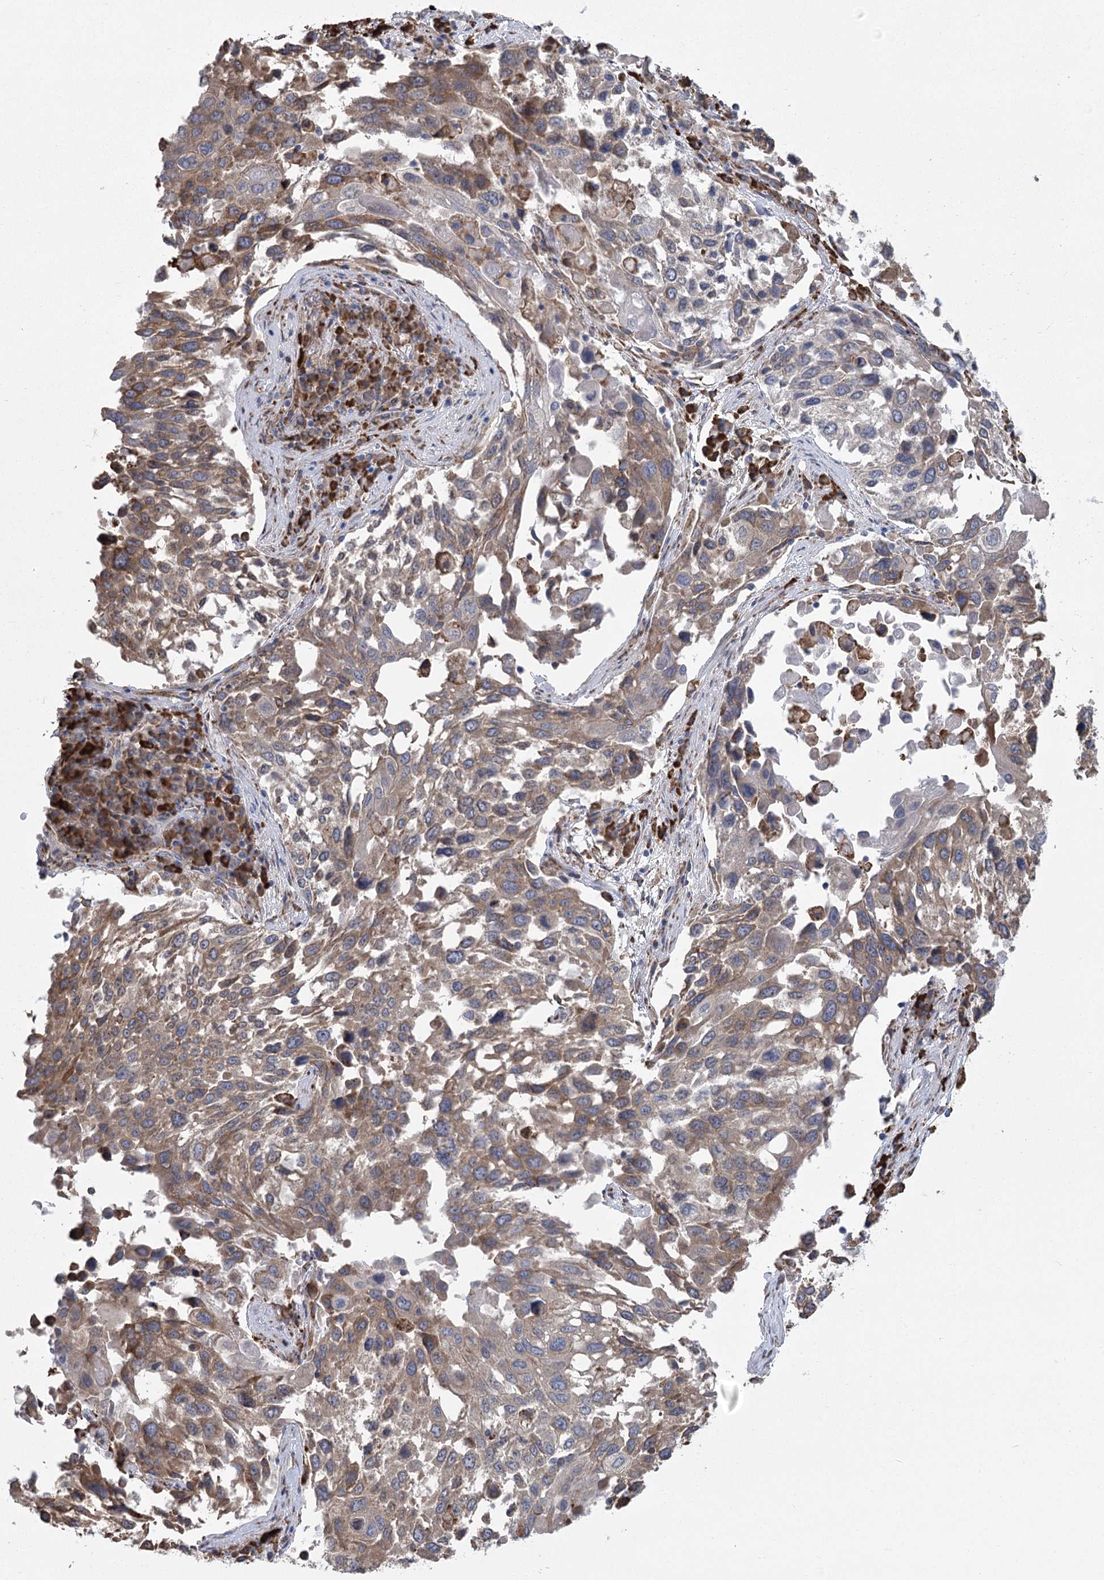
{"staining": {"intensity": "moderate", "quantity": ">75%", "location": "cytoplasmic/membranous"}, "tissue": "lung cancer", "cell_type": "Tumor cells", "image_type": "cancer", "snomed": [{"axis": "morphology", "description": "Squamous cell carcinoma, NOS"}, {"axis": "topography", "description": "Lung"}], "caption": "Protein analysis of lung cancer tissue reveals moderate cytoplasmic/membranous staining in approximately >75% of tumor cells. The staining was performed using DAB (3,3'-diaminobenzidine) to visualize the protein expression in brown, while the nuclei were stained in blue with hematoxylin (Magnification: 20x).", "gene": "METTL24", "patient": {"sex": "male", "age": 65}}